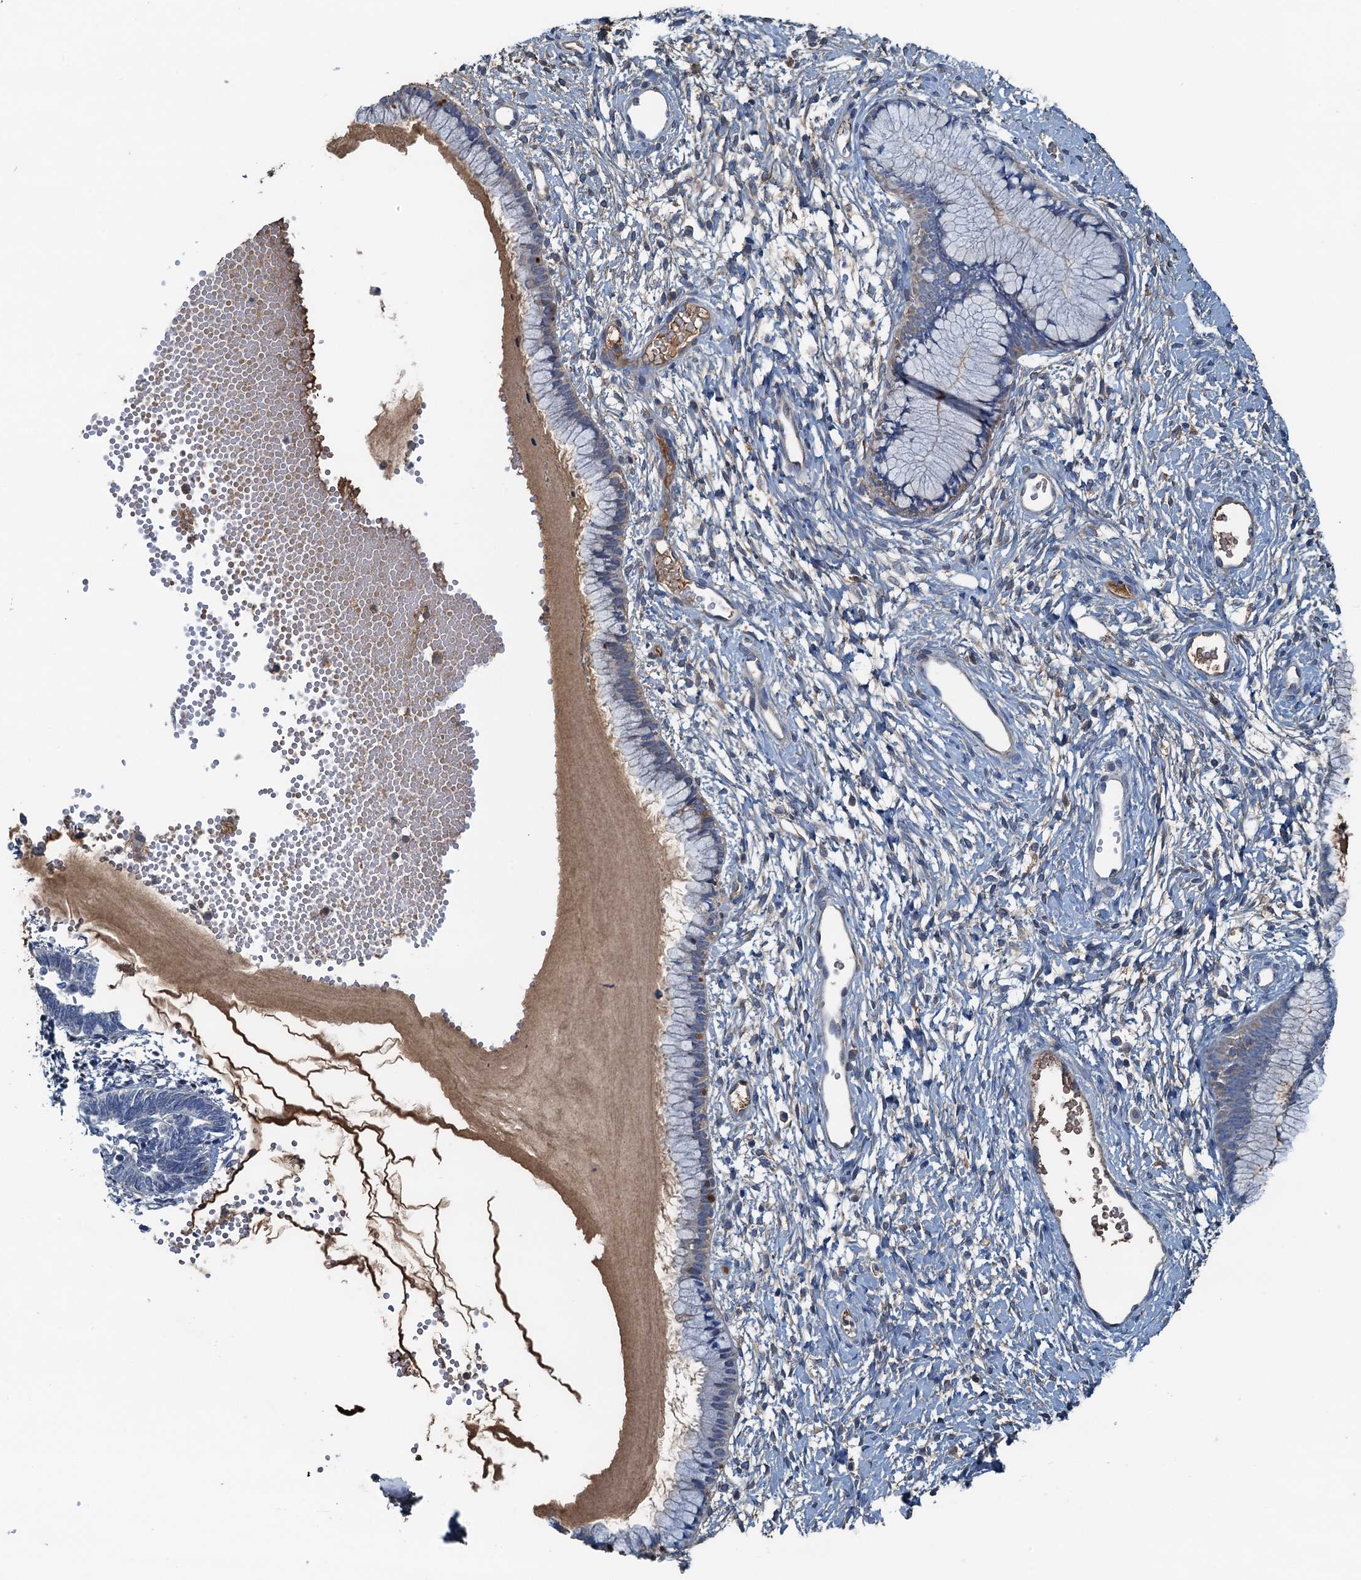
{"staining": {"intensity": "negative", "quantity": "none", "location": "none"}, "tissue": "cervix", "cell_type": "Glandular cells", "image_type": "normal", "snomed": [{"axis": "morphology", "description": "Normal tissue, NOS"}, {"axis": "topography", "description": "Cervix"}], "caption": "Immunohistochemistry (IHC) histopathology image of normal cervix stained for a protein (brown), which exhibits no expression in glandular cells.", "gene": "LSM14B", "patient": {"sex": "female", "age": 42}}